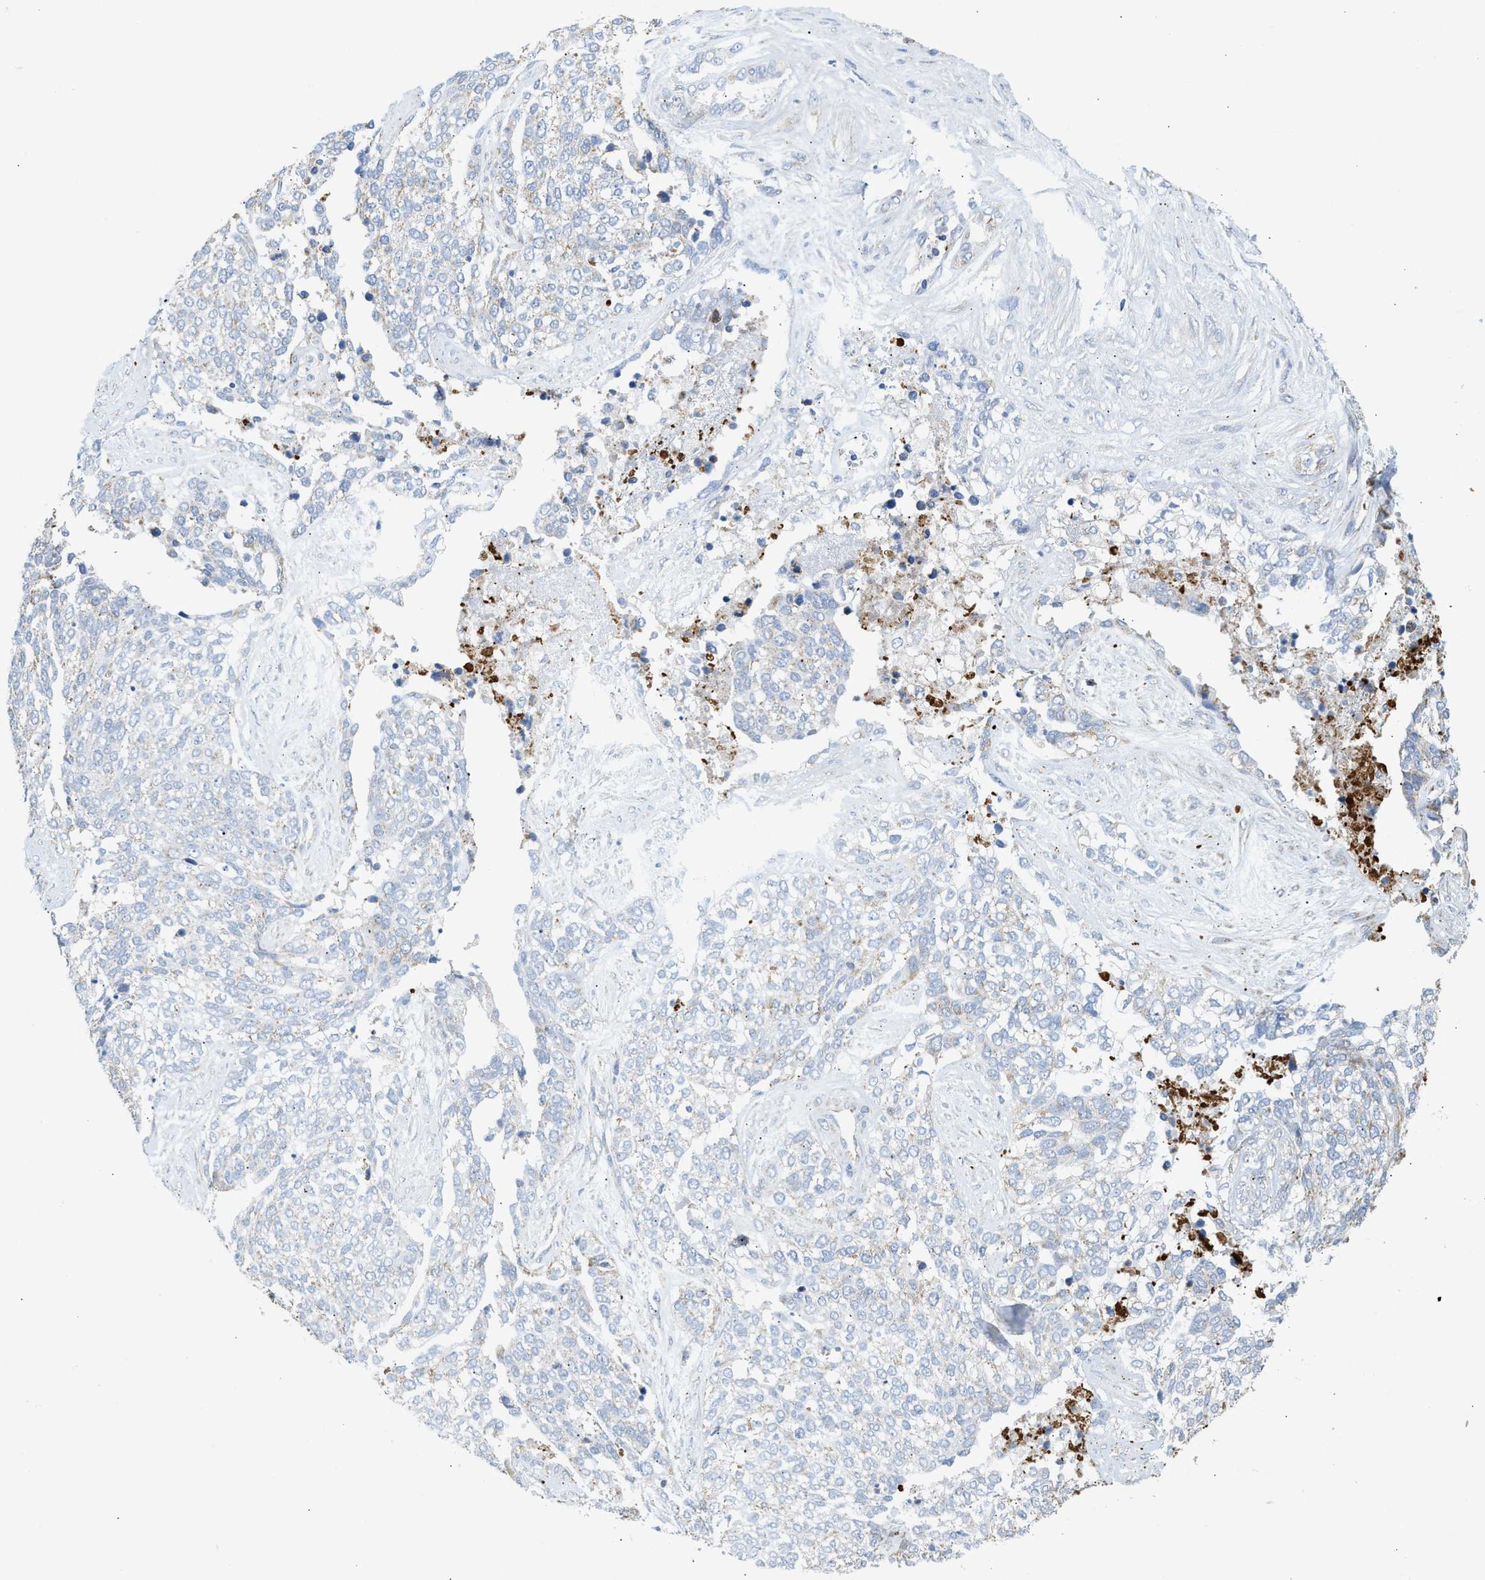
{"staining": {"intensity": "weak", "quantity": "<25%", "location": "cytoplasmic/membranous"}, "tissue": "ovarian cancer", "cell_type": "Tumor cells", "image_type": "cancer", "snomed": [{"axis": "morphology", "description": "Cystadenocarcinoma, serous, NOS"}, {"axis": "topography", "description": "Ovary"}], "caption": "Serous cystadenocarcinoma (ovarian) was stained to show a protein in brown. There is no significant staining in tumor cells. The staining was performed using DAB (3,3'-diaminobenzidine) to visualize the protein expression in brown, while the nuclei were stained in blue with hematoxylin (Magnification: 20x).", "gene": "GOT2", "patient": {"sex": "female", "age": 44}}